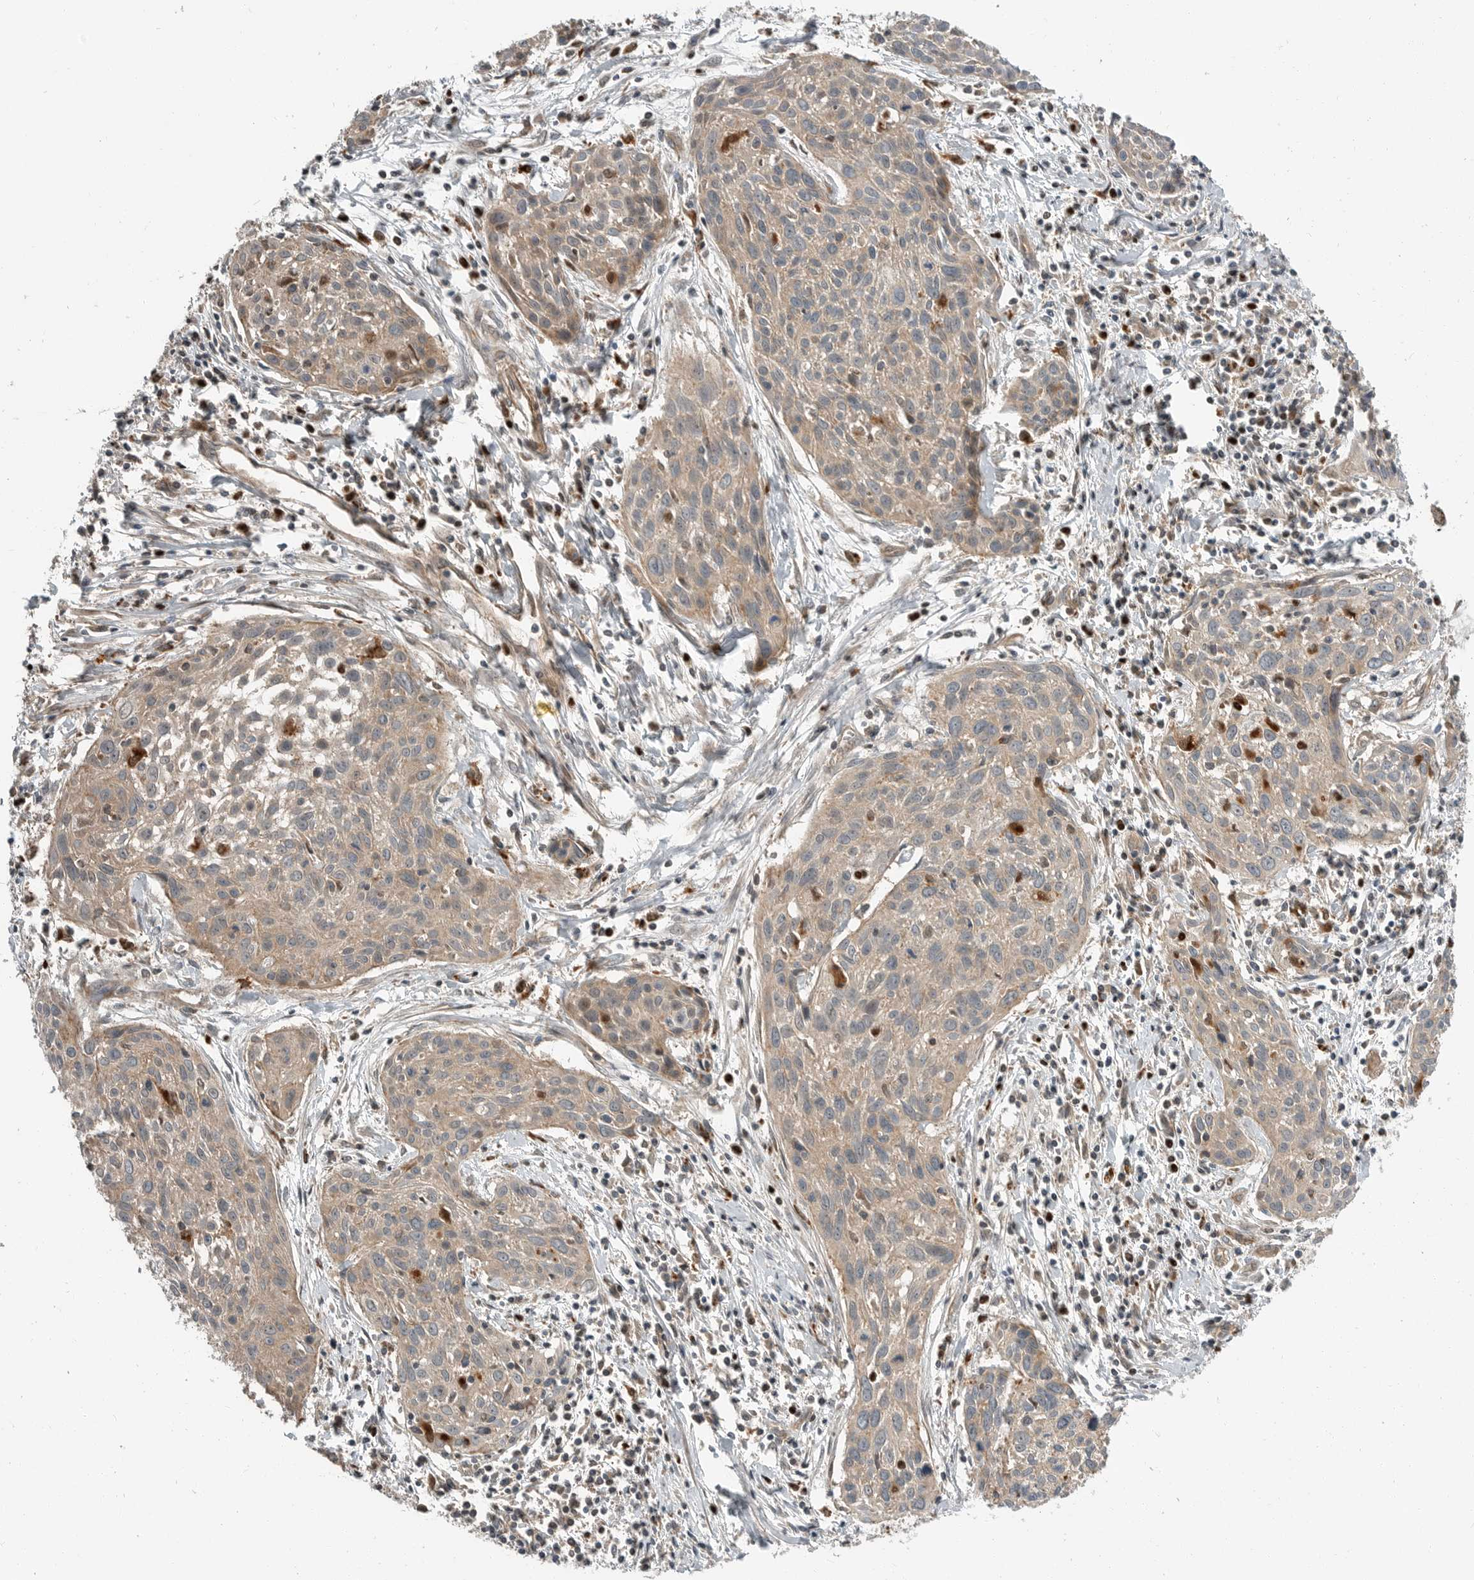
{"staining": {"intensity": "weak", "quantity": "25%-75%", "location": "cytoplasmic/membranous"}, "tissue": "cervical cancer", "cell_type": "Tumor cells", "image_type": "cancer", "snomed": [{"axis": "morphology", "description": "Squamous cell carcinoma, NOS"}, {"axis": "topography", "description": "Cervix"}], "caption": "Cervical cancer tissue demonstrates weak cytoplasmic/membranous positivity in about 25%-75% of tumor cells, visualized by immunohistochemistry. (Brightfield microscopy of DAB IHC at high magnification).", "gene": "STRAP", "patient": {"sex": "female", "age": 51}}